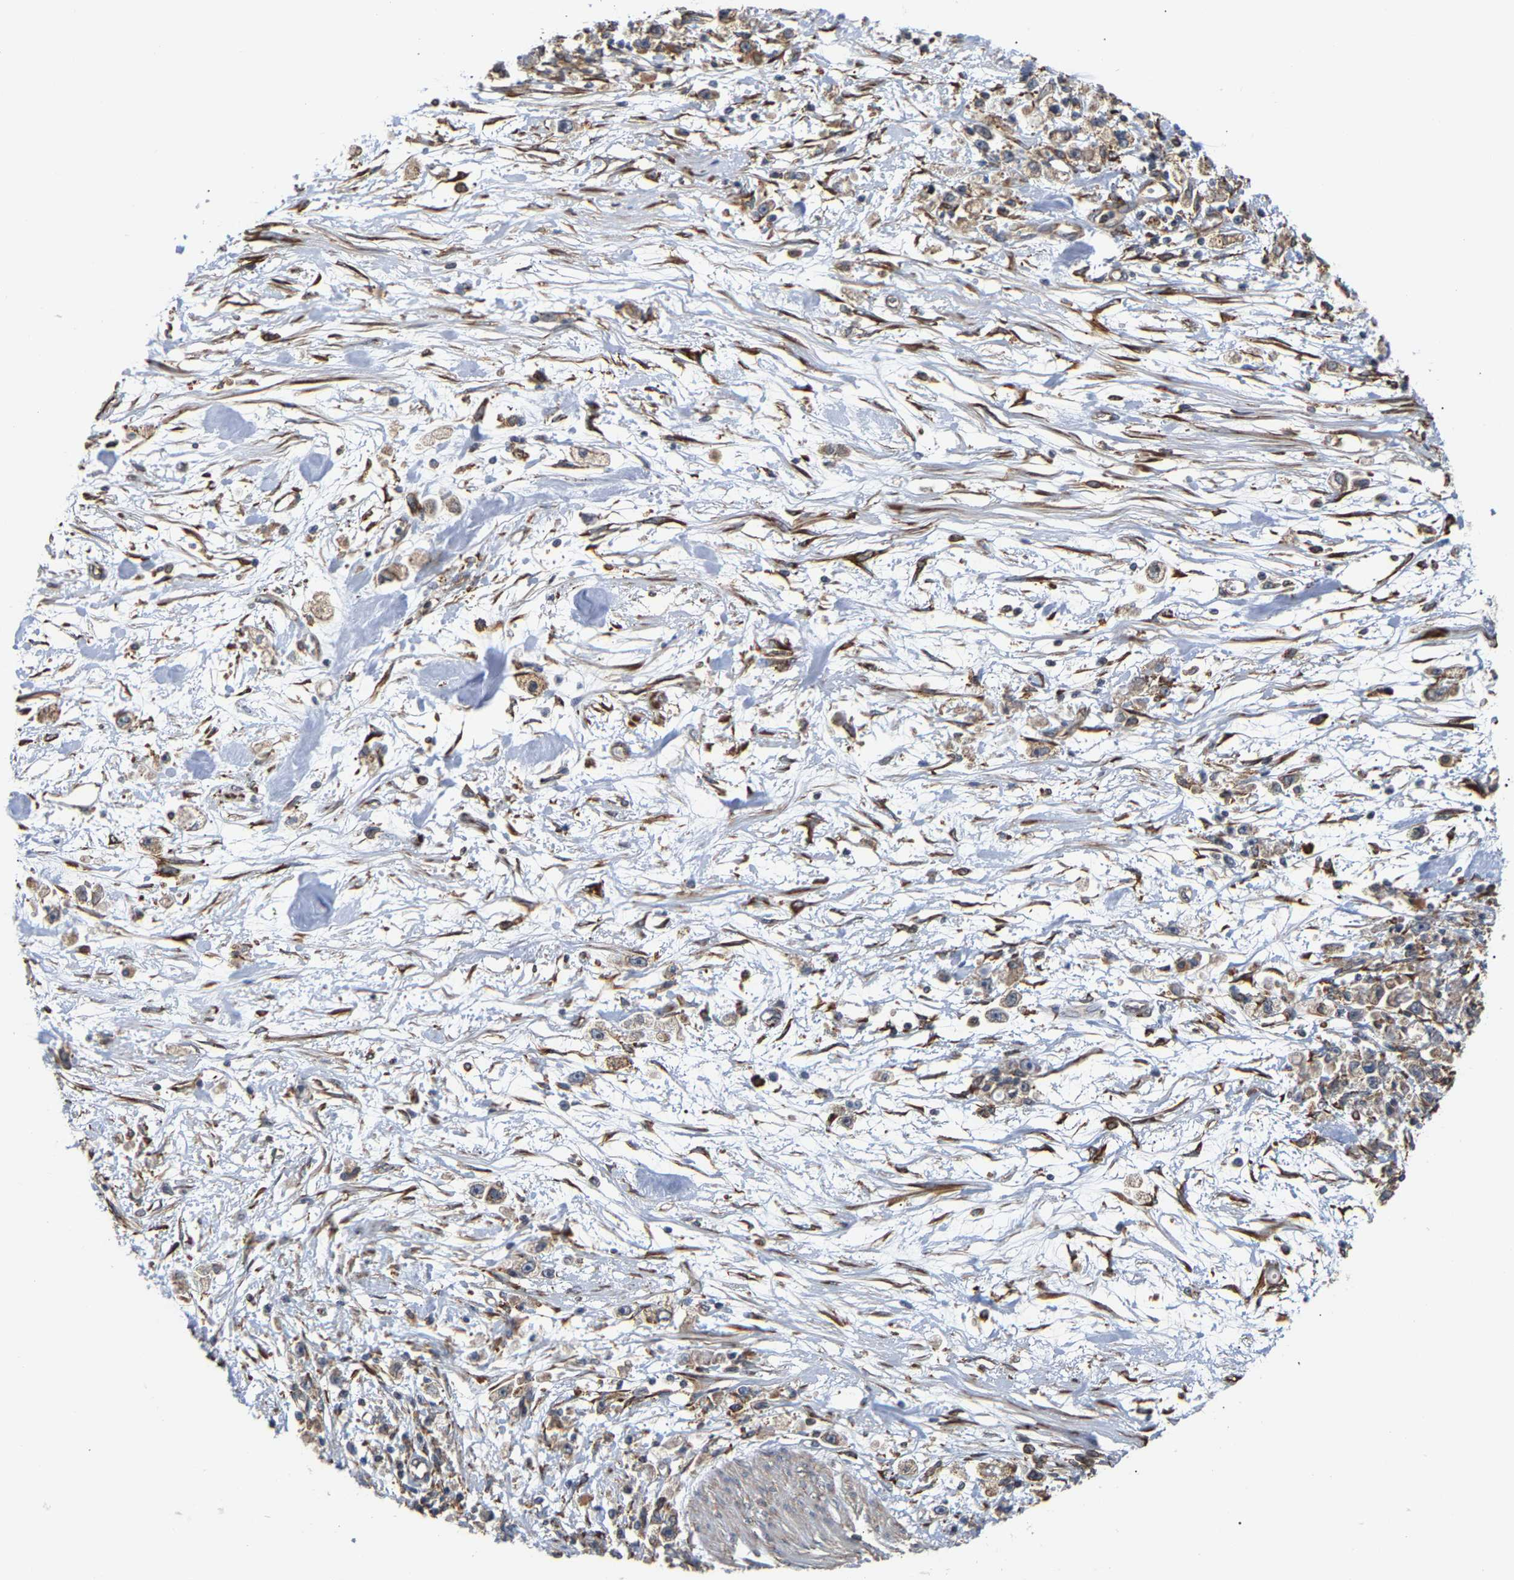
{"staining": {"intensity": "weak", "quantity": ">75%", "location": "cytoplasmic/membranous"}, "tissue": "stomach cancer", "cell_type": "Tumor cells", "image_type": "cancer", "snomed": [{"axis": "morphology", "description": "Adenocarcinoma, NOS"}, {"axis": "topography", "description": "Stomach"}], "caption": "Protein staining exhibits weak cytoplasmic/membranous expression in about >75% of tumor cells in adenocarcinoma (stomach).", "gene": "ARAP1", "patient": {"sex": "female", "age": 59}}